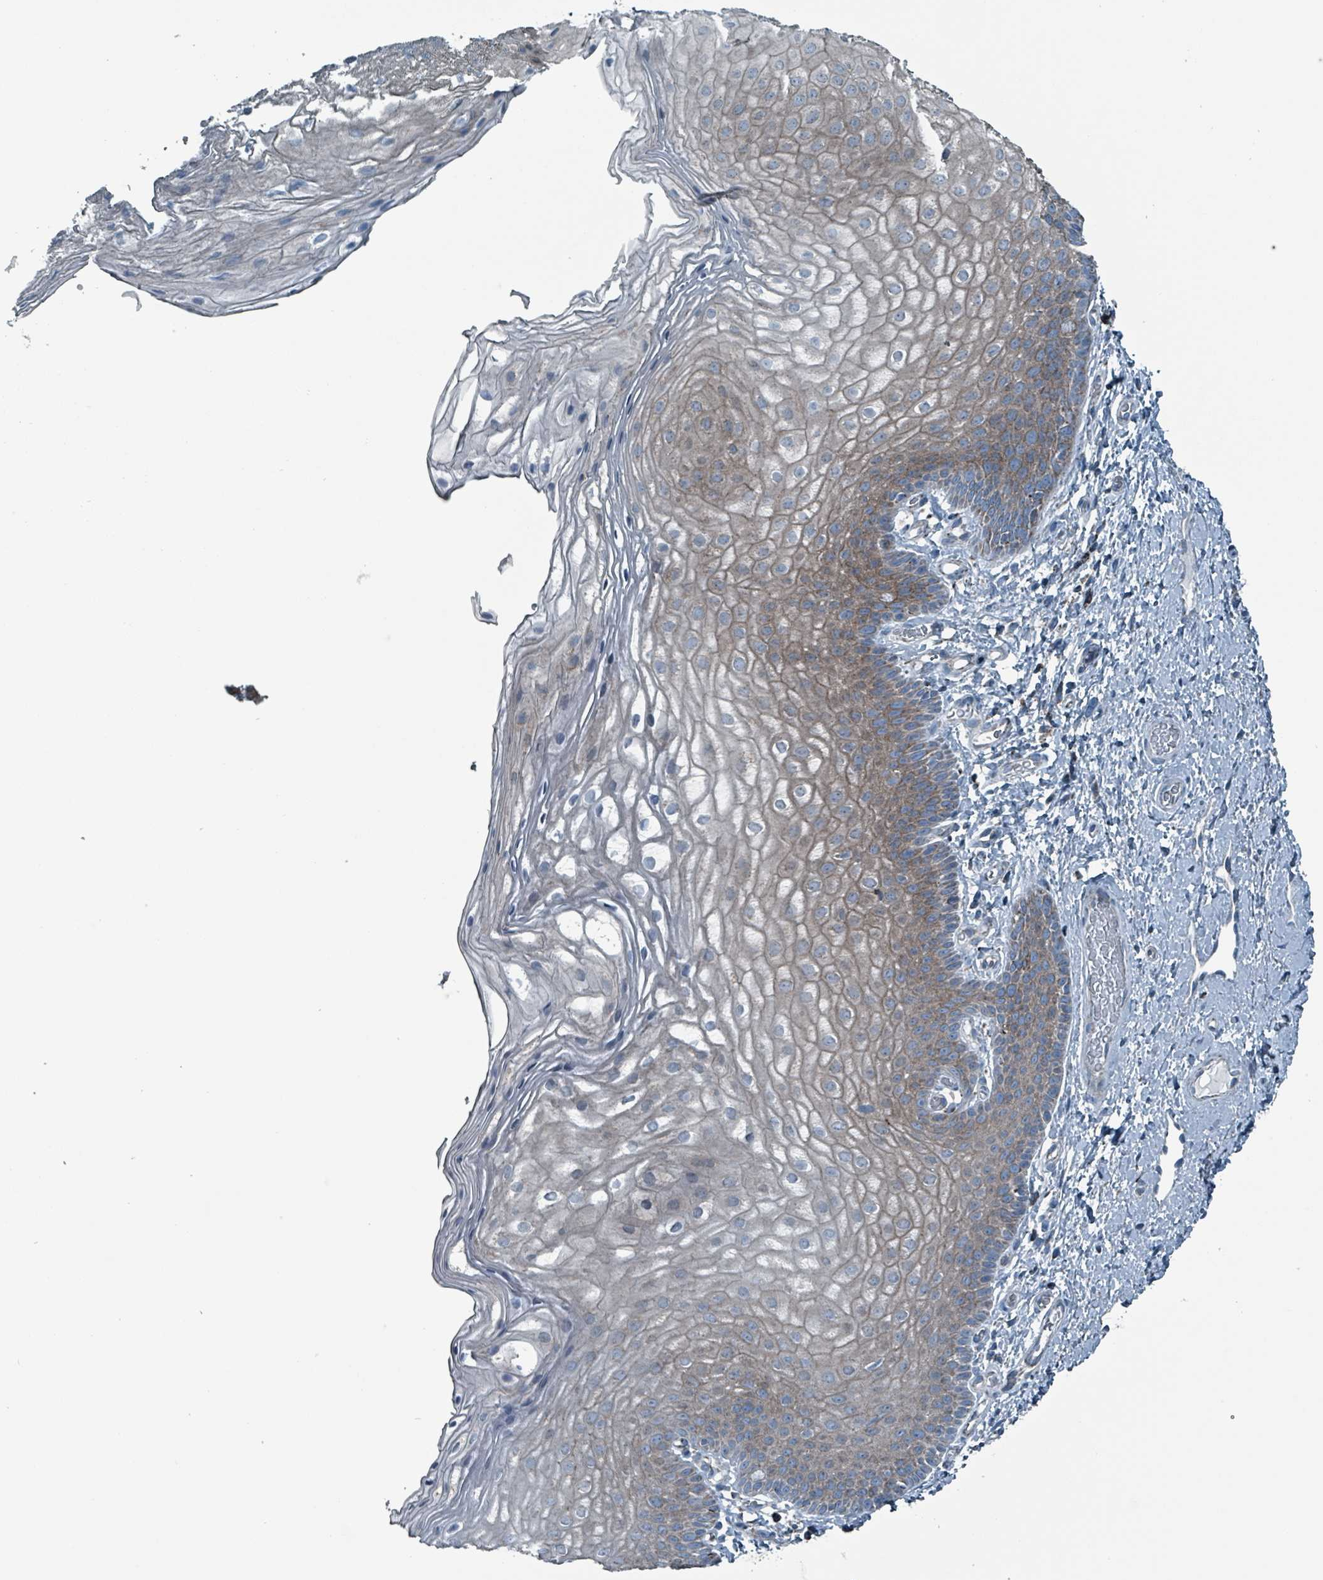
{"staining": {"intensity": "moderate", "quantity": "25%-75%", "location": "cytoplasmic/membranous"}, "tissue": "skin", "cell_type": "Epidermal cells", "image_type": "normal", "snomed": [{"axis": "morphology", "description": "Normal tissue, NOS"}, {"axis": "topography", "description": "Anal"}], "caption": "The image shows staining of unremarkable skin, revealing moderate cytoplasmic/membranous protein positivity (brown color) within epidermal cells.", "gene": "ABHD18", "patient": {"sex": "female", "age": 40}}